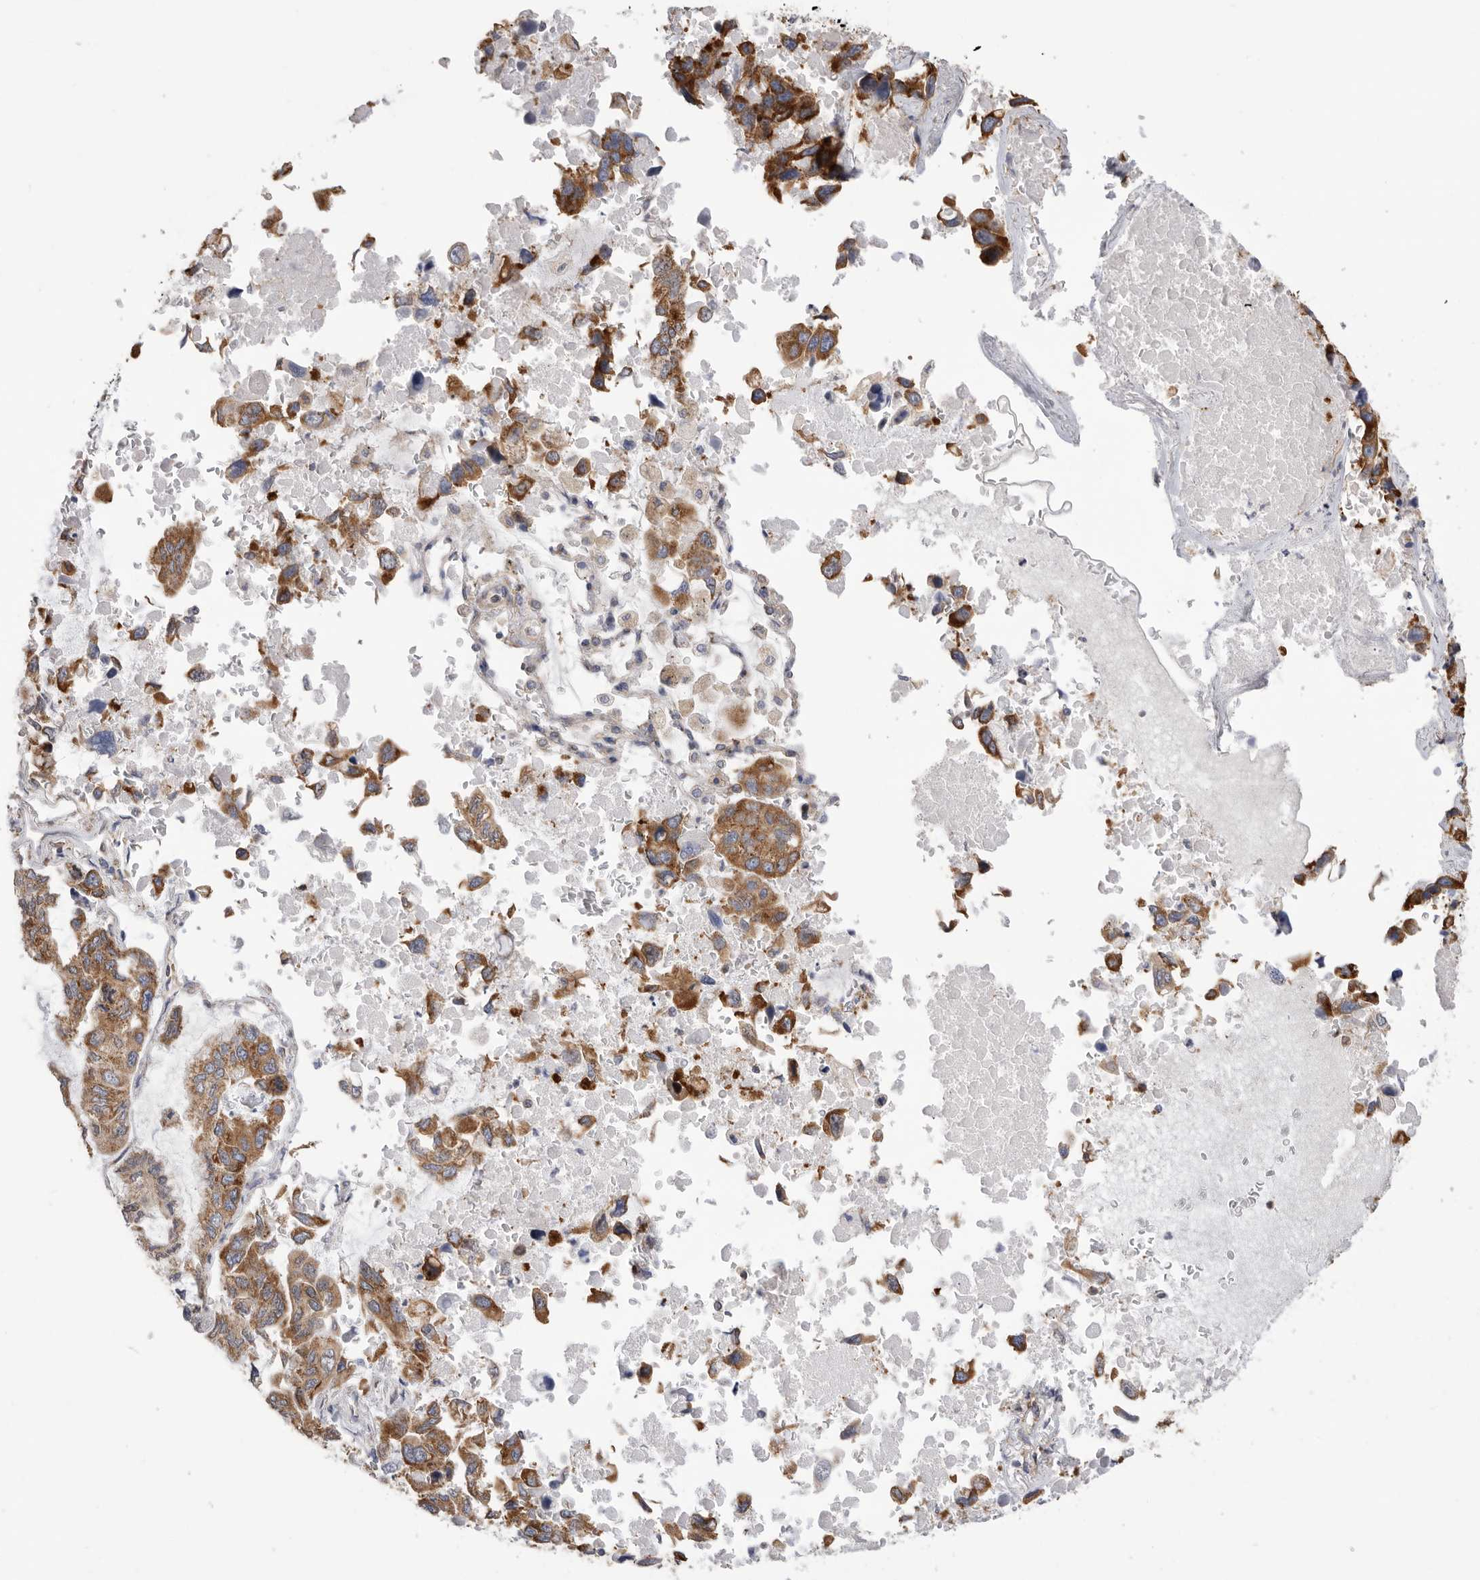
{"staining": {"intensity": "moderate", "quantity": ">75%", "location": "cytoplasmic/membranous"}, "tissue": "lung cancer", "cell_type": "Tumor cells", "image_type": "cancer", "snomed": [{"axis": "morphology", "description": "Adenocarcinoma, NOS"}, {"axis": "topography", "description": "Lung"}], "caption": "Lung cancer tissue shows moderate cytoplasmic/membranous positivity in about >75% of tumor cells, visualized by immunohistochemistry.", "gene": "SERBP1", "patient": {"sex": "male", "age": 64}}